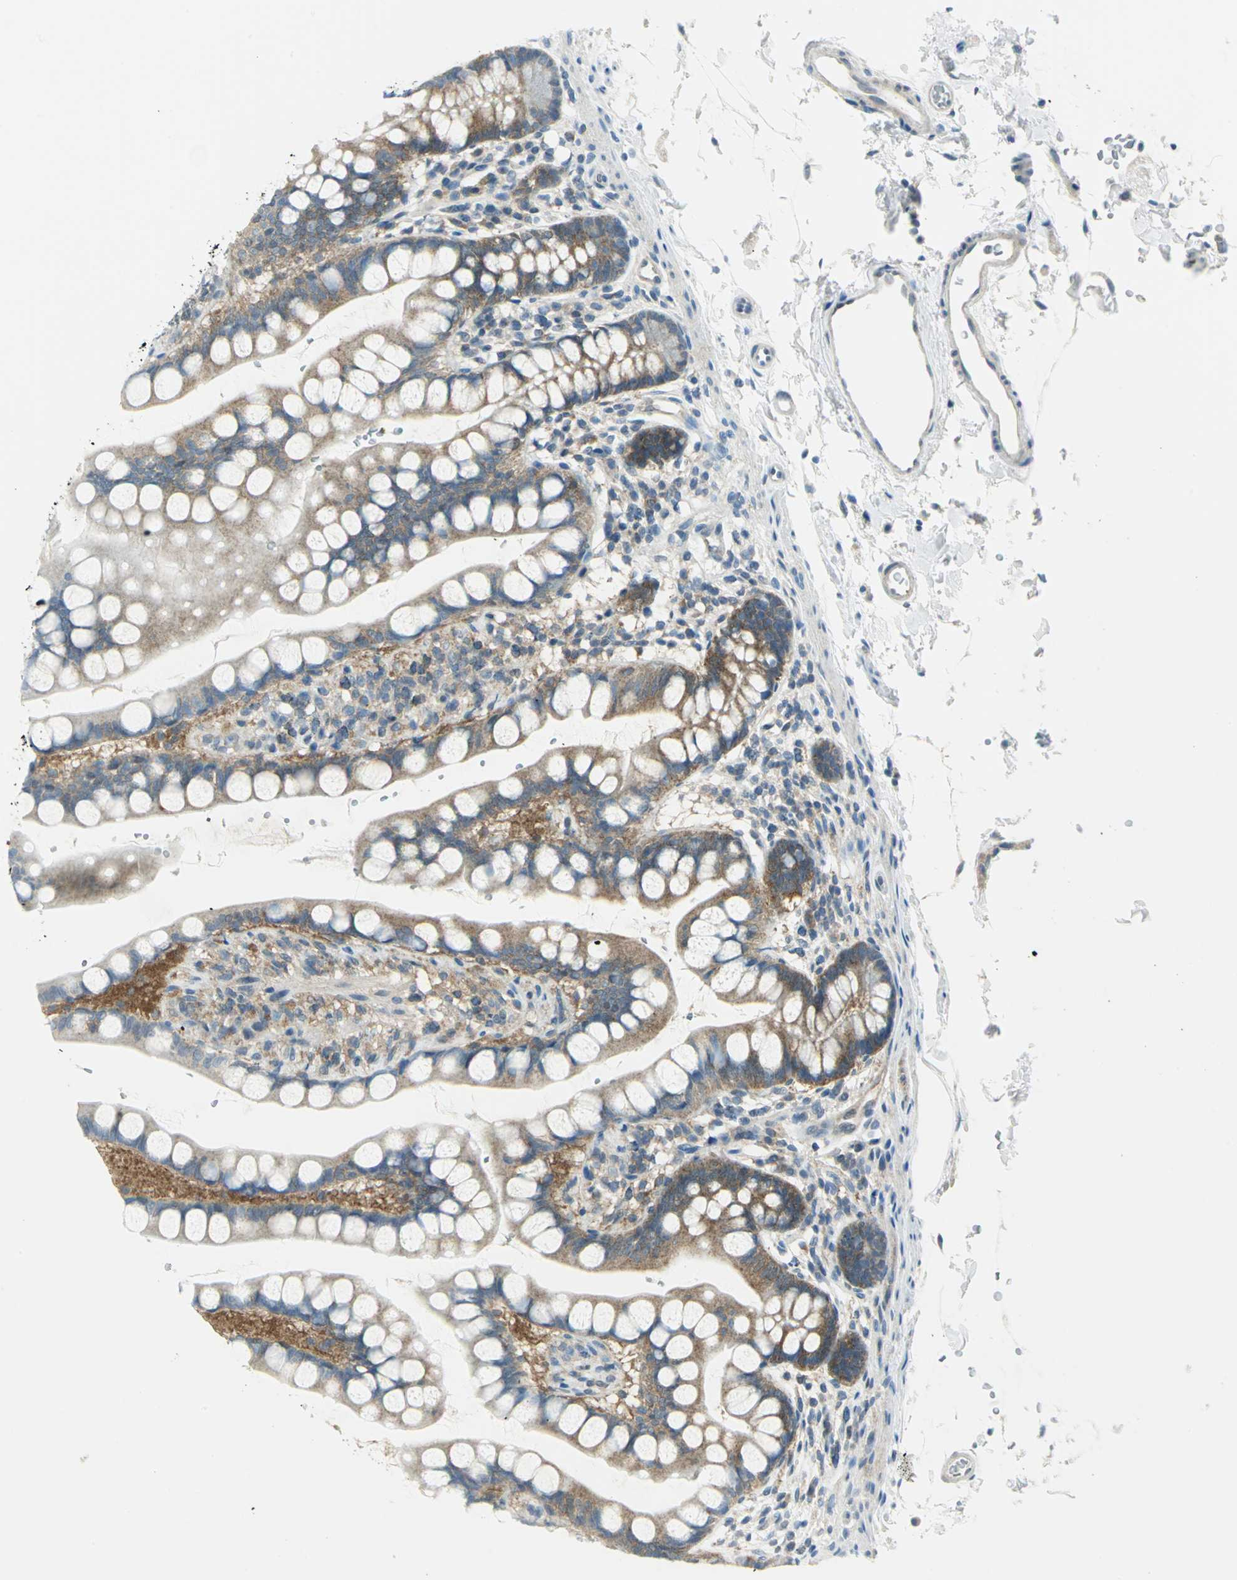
{"staining": {"intensity": "moderate", "quantity": "25%-75%", "location": "cytoplasmic/membranous"}, "tissue": "small intestine", "cell_type": "Glandular cells", "image_type": "normal", "snomed": [{"axis": "morphology", "description": "Normal tissue, NOS"}, {"axis": "topography", "description": "Small intestine"}], "caption": "This photomicrograph reveals immunohistochemistry (IHC) staining of normal human small intestine, with medium moderate cytoplasmic/membranous expression in approximately 25%-75% of glandular cells.", "gene": "ALDOA", "patient": {"sex": "female", "age": 58}}